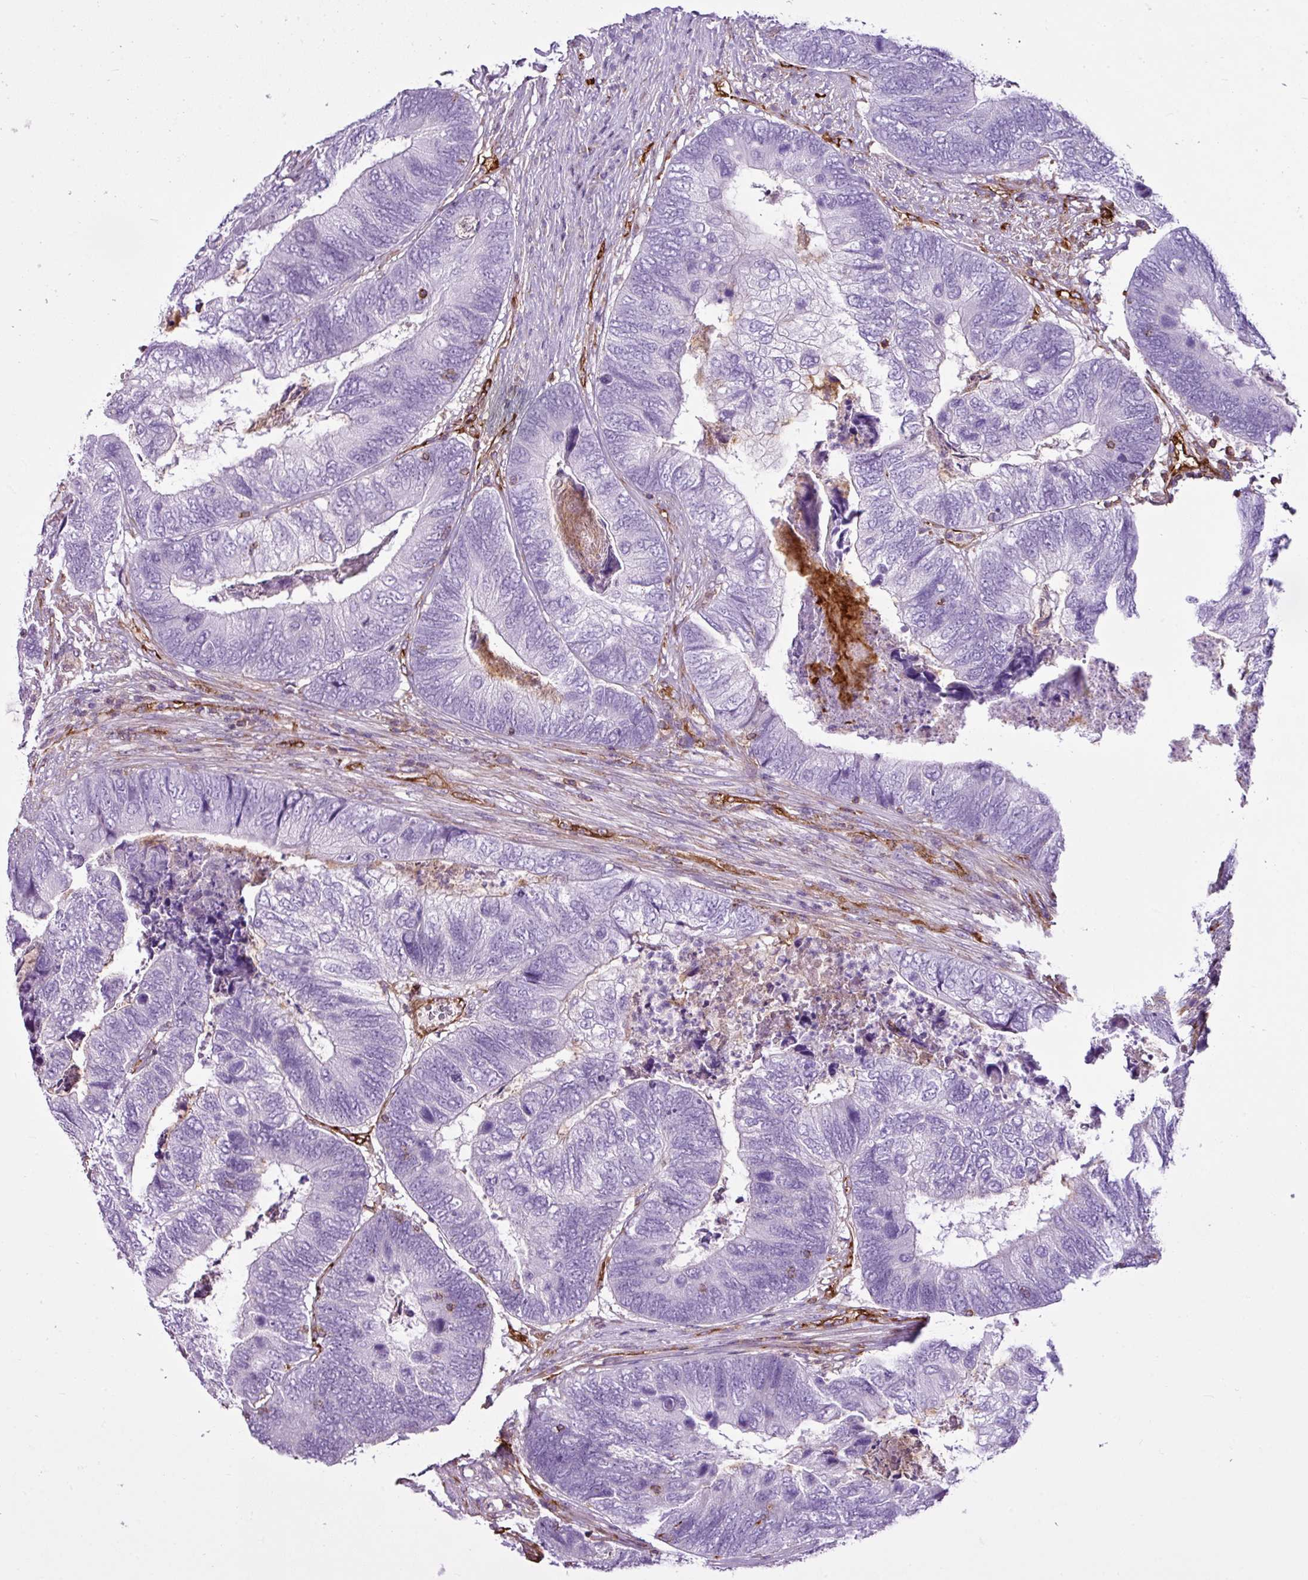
{"staining": {"intensity": "negative", "quantity": "none", "location": "none"}, "tissue": "colorectal cancer", "cell_type": "Tumor cells", "image_type": "cancer", "snomed": [{"axis": "morphology", "description": "Adenocarcinoma, NOS"}, {"axis": "topography", "description": "Colon"}], "caption": "Human colorectal adenocarcinoma stained for a protein using immunohistochemistry displays no expression in tumor cells.", "gene": "EME2", "patient": {"sex": "female", "age": 67}}